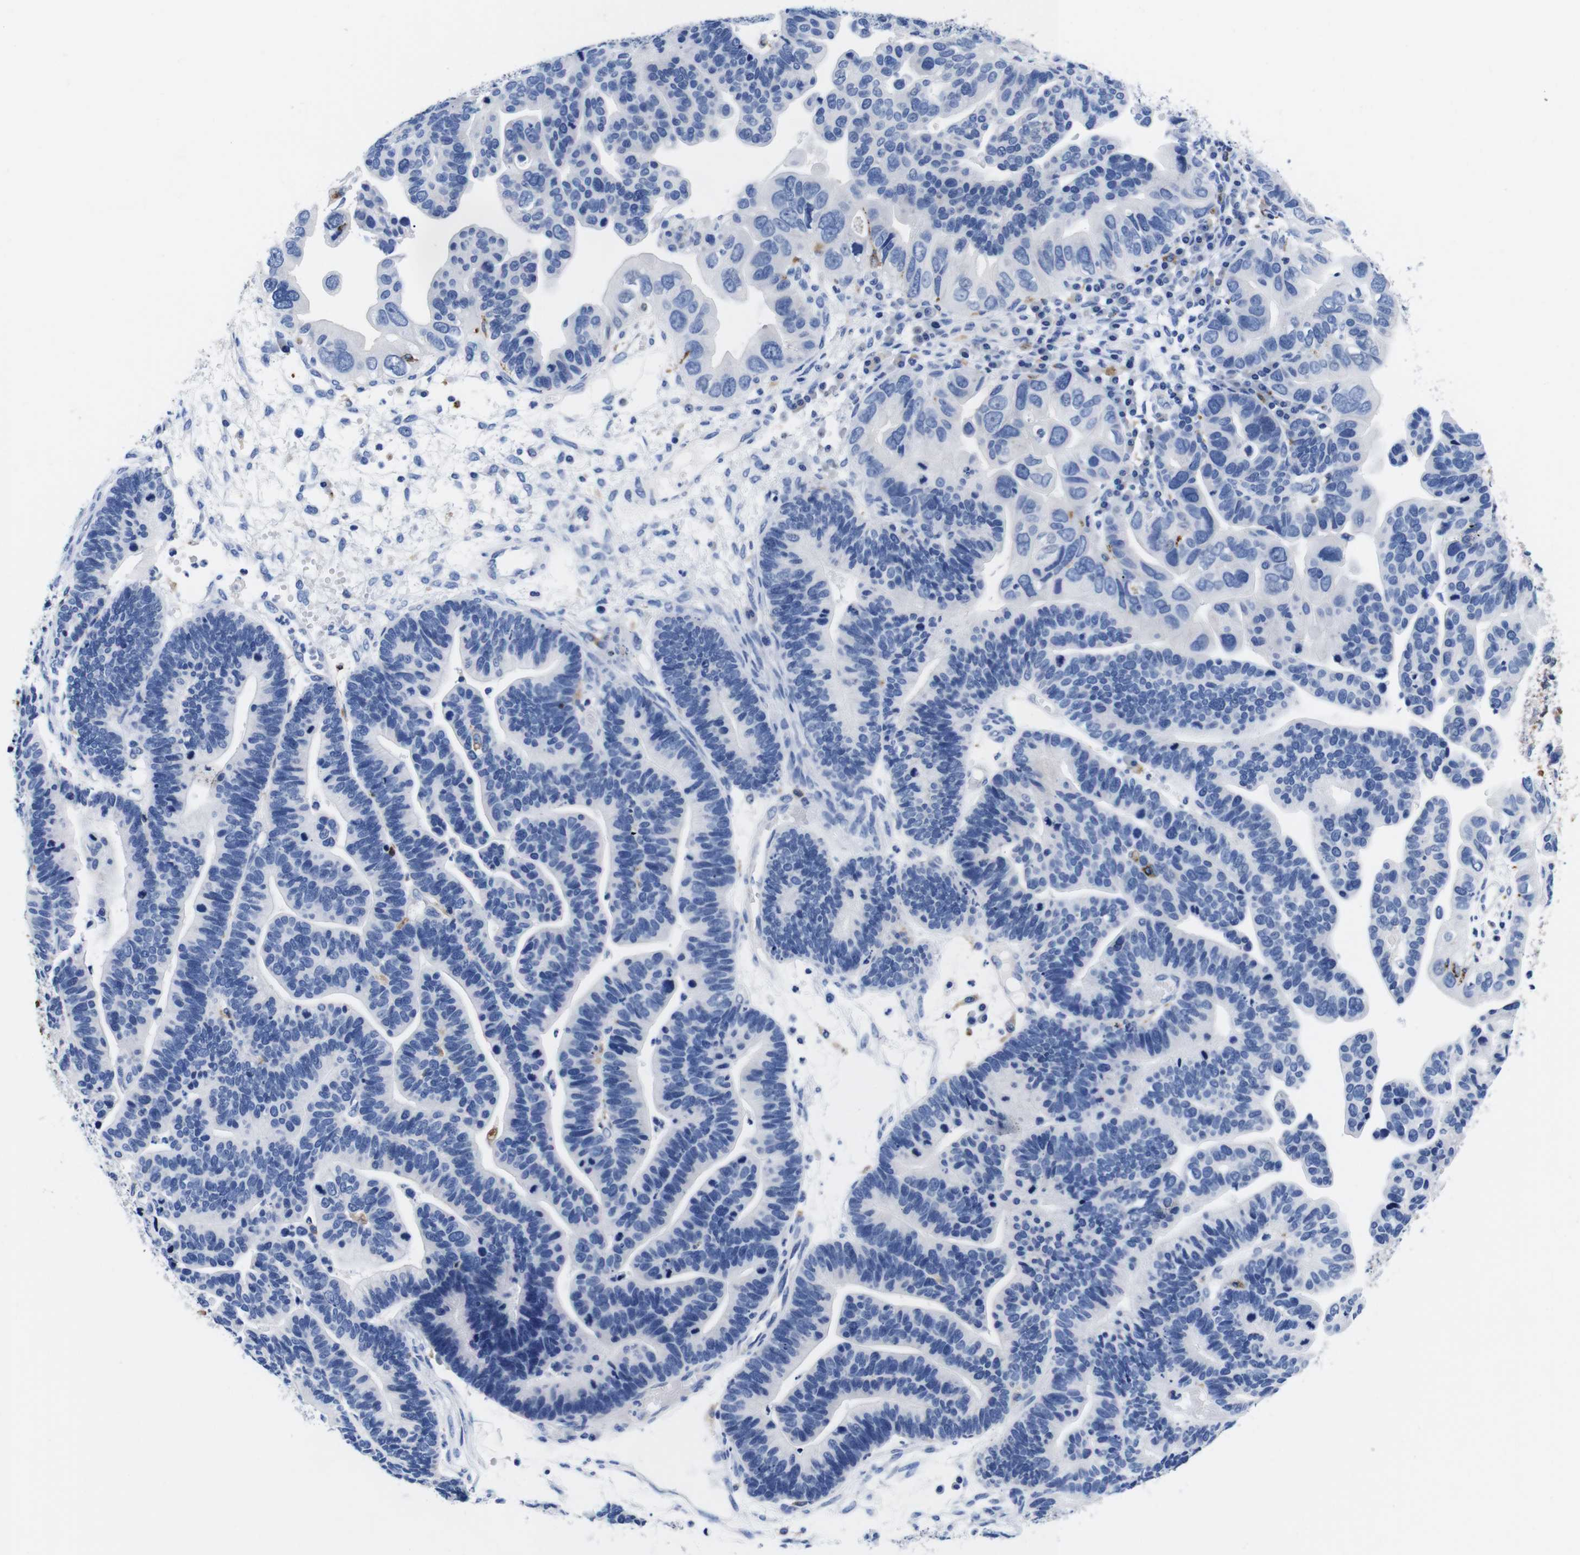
{"staining": {"intensity": "negative", "quantity": "none", "location": "none"}, "tissue": "ovarian cancer", "cell_type": "Tumor cells", "image_type": "cancer", "snomed": [{"axis": "morphology", "description": "Cystadenocarcinoma, serous, NOS"}, {"axis": "topography", "description": "Ovary"}], "caption": "DAB immunohistochemical staining of ovarian cancer demonstrates no significant staining in tumor cells.", "gene": "HLA-DMB", "patient": {"sex": "female", "age": 56}}